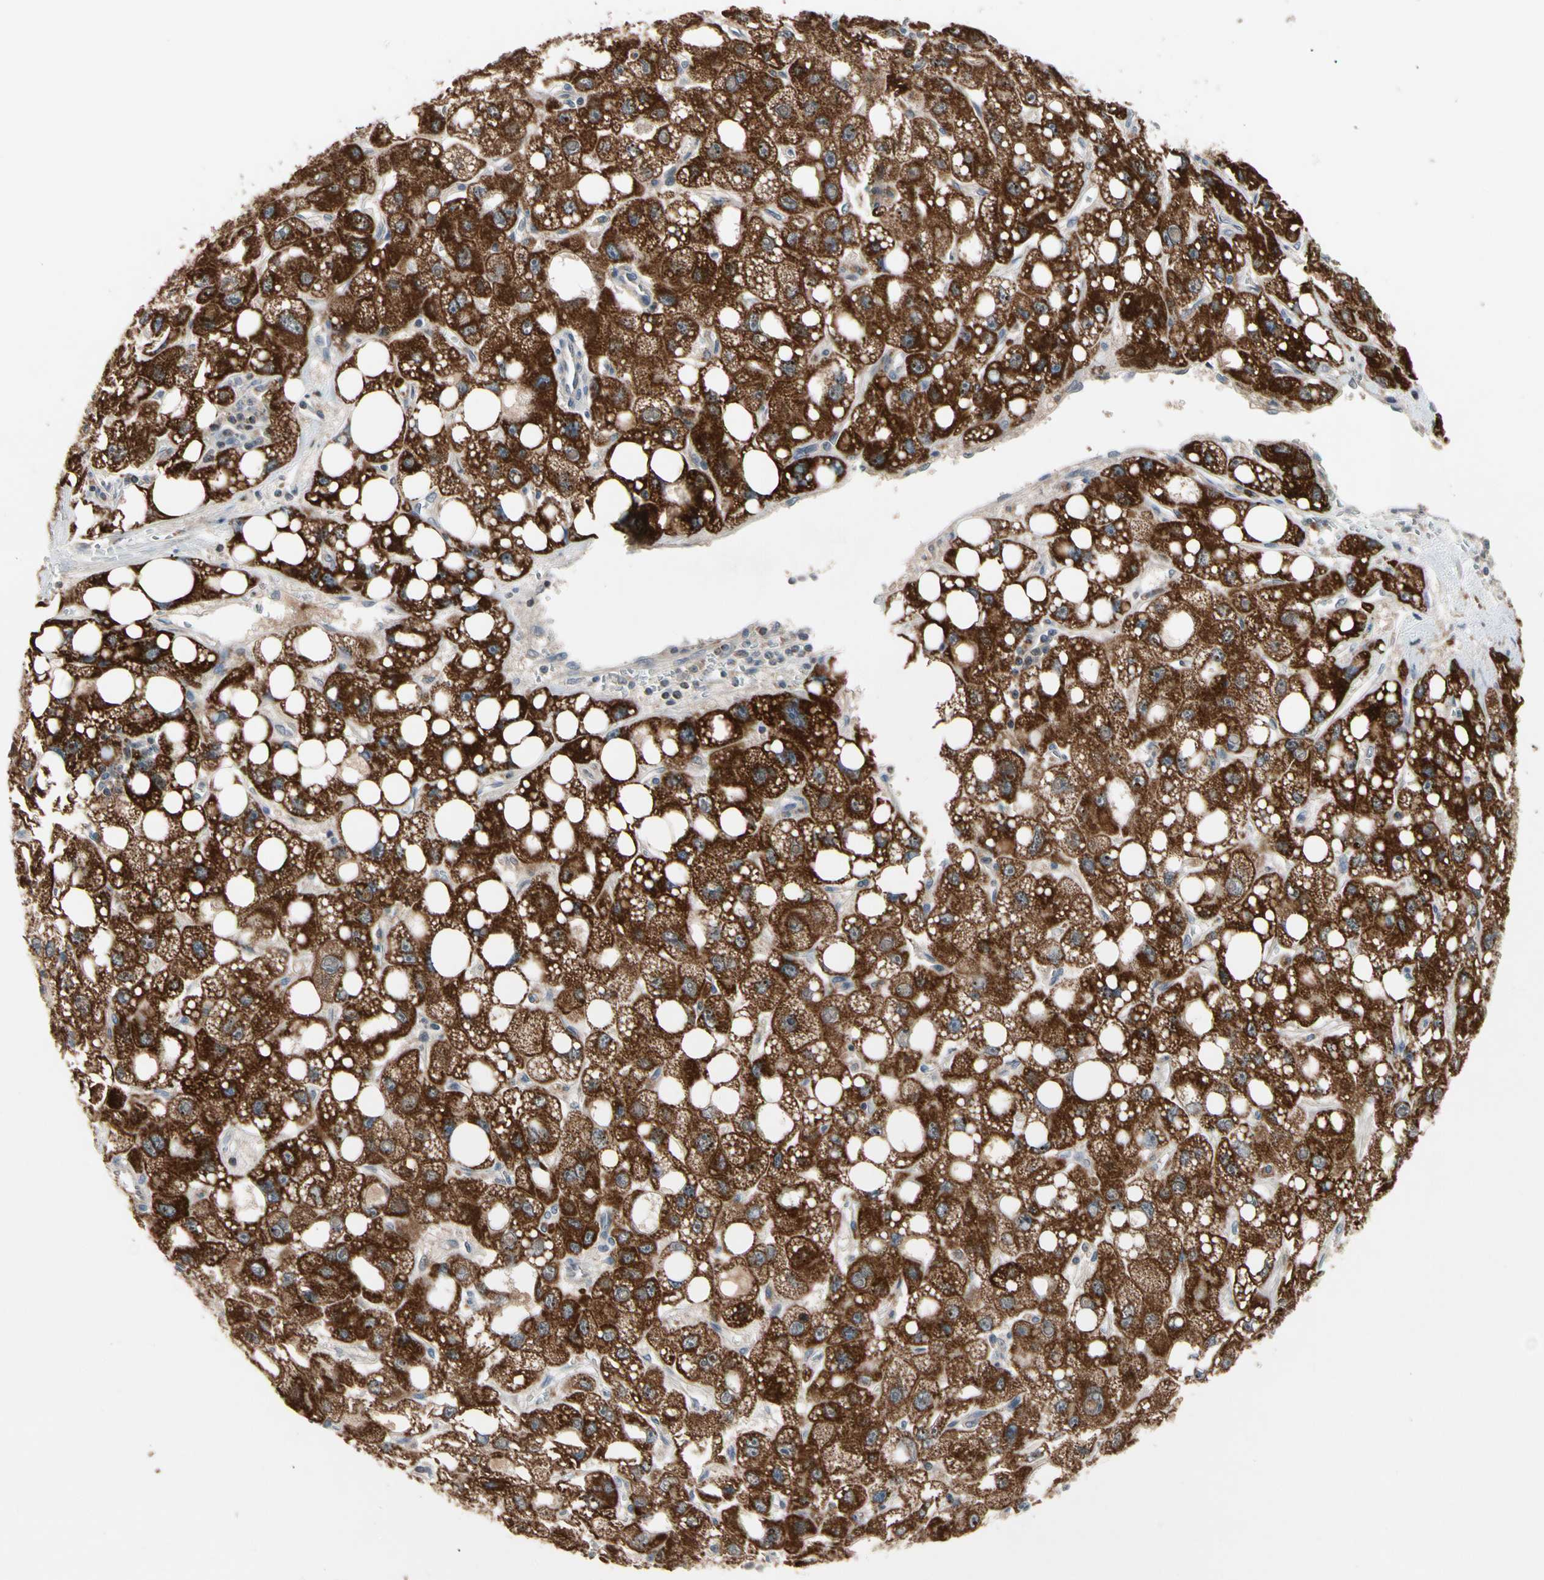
{"staining": {"intensity": "strong", "quantity": ">75%", "location": "cytoplasmic/membranous"}, "tissue": "liver cancer", "cell_type": "Tumor cells", "image_type": "cancer", "snomed": [{"axis": "morphology", "description": "Carcinoma, Hepatocellular, NOS"}, {"axis": "topography", "description": "Liver"}], "caption": "Strong cytoplasmic/membranous staining for a protein is present in about >75% of tumor cells of liver cancer using immunohistochemistry (IHC).", "gene": "MTHFS", "patient": {"sex": "male", "age": 55}}